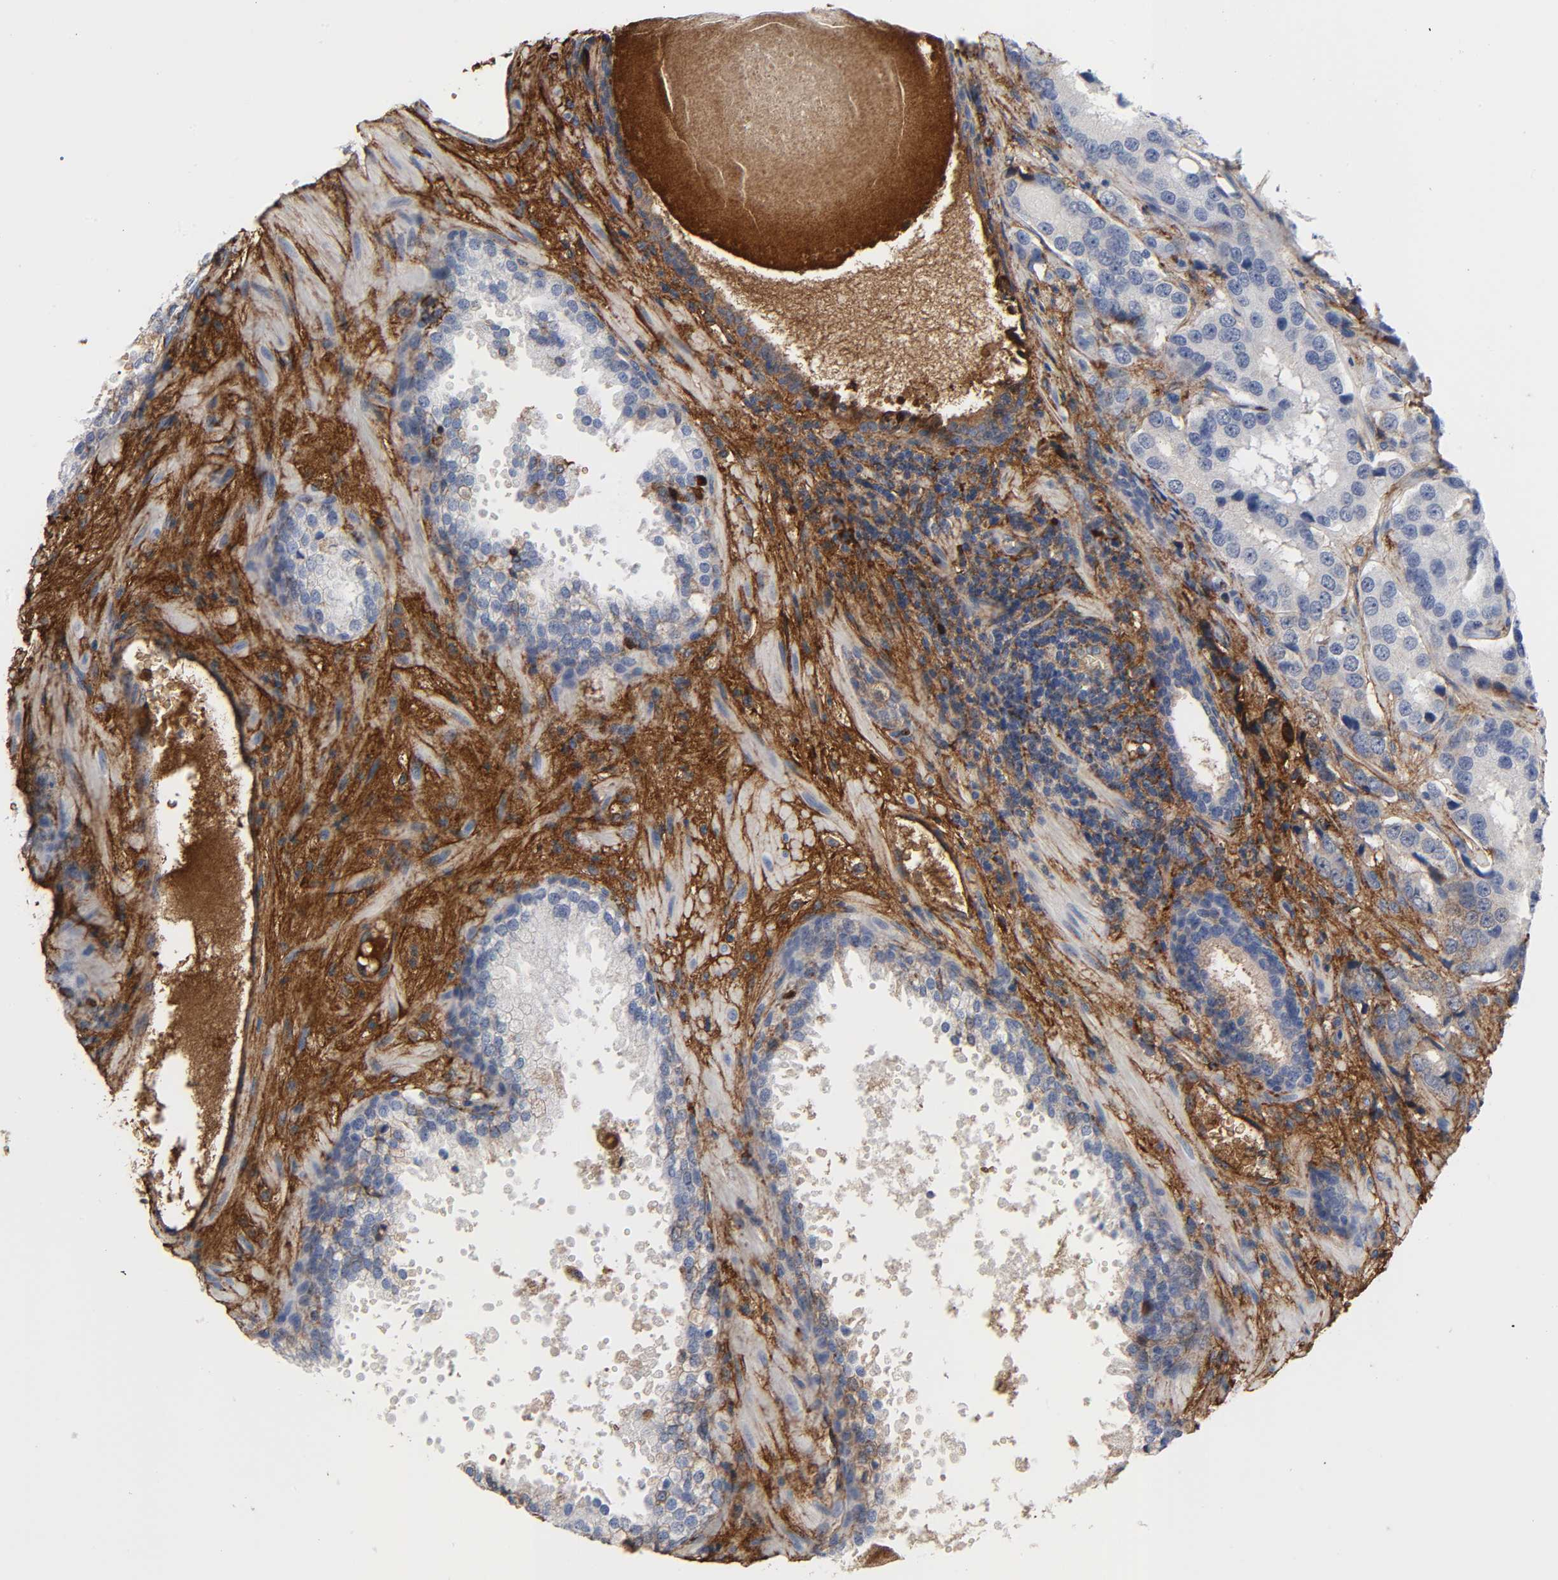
{"staining": {"intensity": "negative", "quantity": "none", "location": "none"}, "tissue": "prostate cancer", "cell_type": "Tumor cells", "image_type": "cancer", "snomed": [{"axis": "morphology", "description": "Adenocarcinoma, High grade"}, {"axis": "topography", "description": "Prostate"}], "caption": "Immunohistochemical staining of human prostate cancer shows no significant staining in tumor cells.", "gene": "FBLN1", "patient": {"sex": "male", "age": 58}}